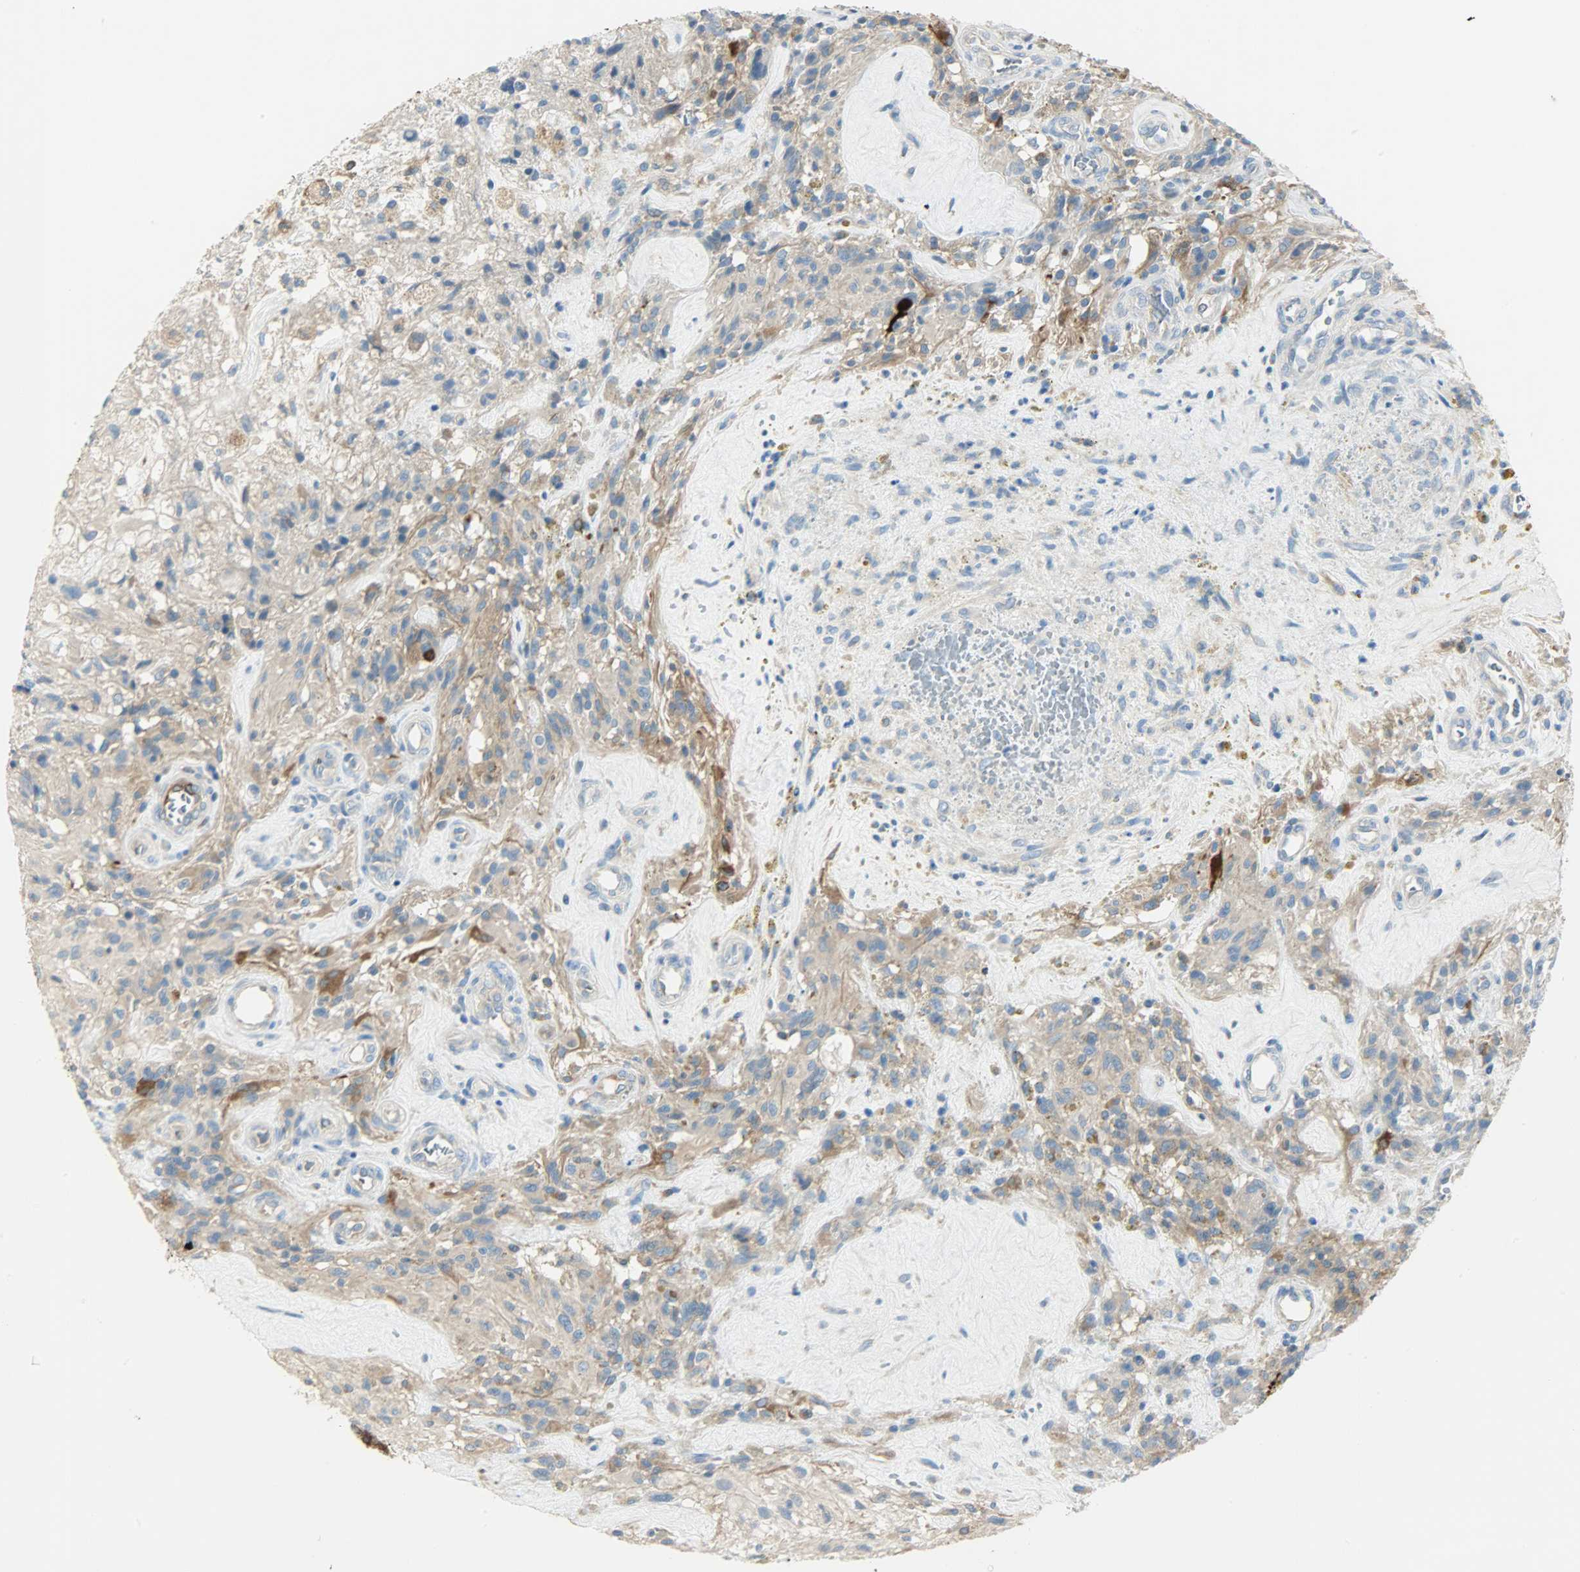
{"staining": {"intensity": "moderate", "quantity": ">75%", "location": "cytoplasmic/membranous"}, "tissue": "glioma", "cell_type": "Tumor cells", "image_type": "cancer", "snomed": [{"axis": "morphology", "description": "Normal tissue, NOS"}, {"axis": "morphology", "description": "Glioma, malignant, High grade"}, {"axis": "topography", "description": "Cerebral cortex"}], "caption": "About >75% of tumor cells in high-grade glioma (malignant) show moderate cytoplasmic/membranous protein expression as visualized by brown immunohistochemical staining.", "gene": "WARS1", "patient": {"sex": "male", "age": 56}}